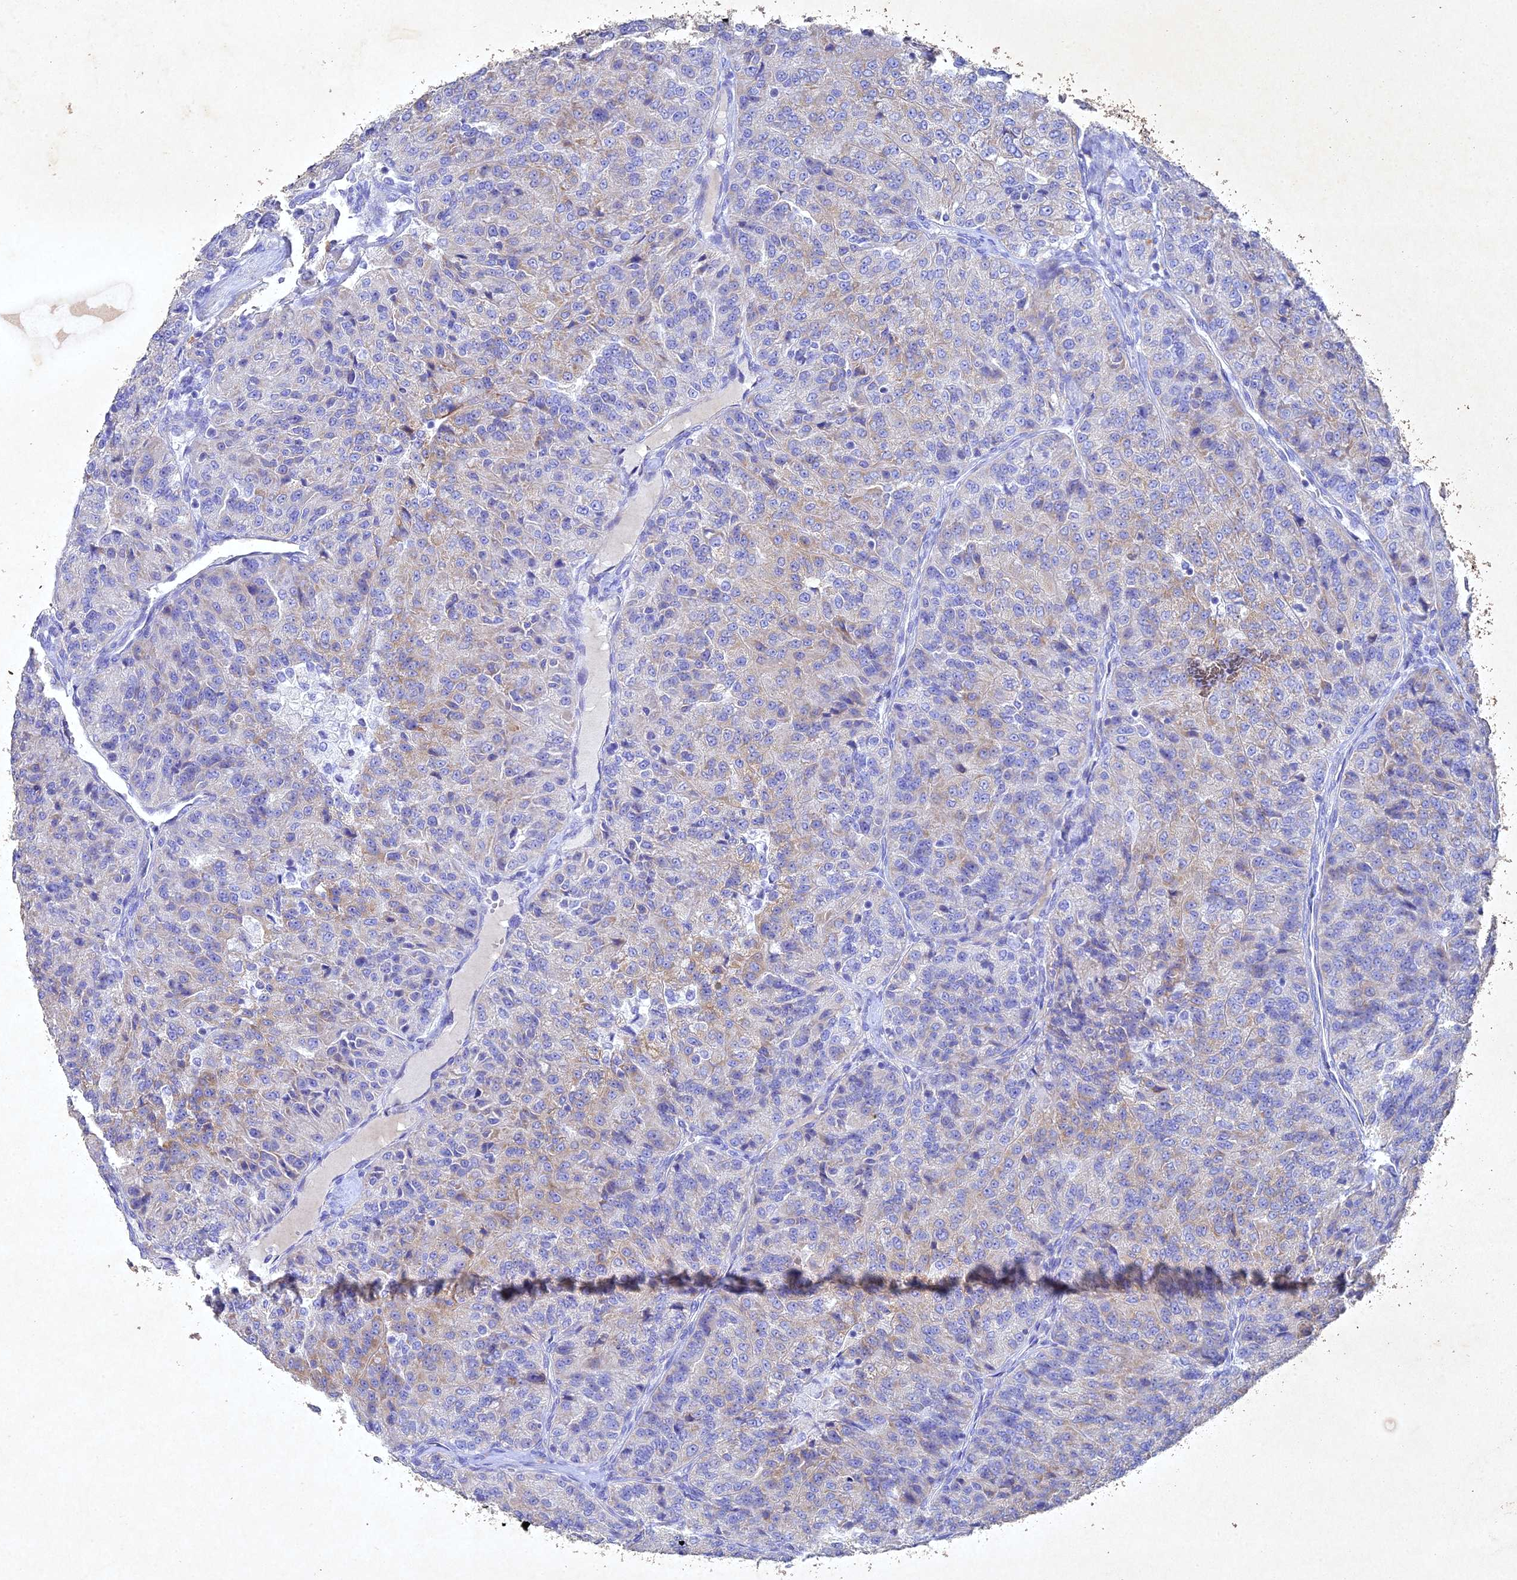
{"staining": {"intensity": "negative", "quantity": "none", "location": "none"}, "tissue": "renal cancer", "cell_type": "Tumor cells", "image_type": "cancer", "snomed": [{"axis": "morphology", "description": "Adenocarcinoma, NOS"}, {"axis": "topography", "description": "Kidney"}], "caption": "Immunohistochemistry (IHC) histopathology image of human renal adenocarcinoma stained for a protein (brown), which reveals no positivity in tumor cells. (IHC, brightfield microscopy, high magnification).", "gene": "NDUFV1", "patient": {"sex": "female", "age": 63}}